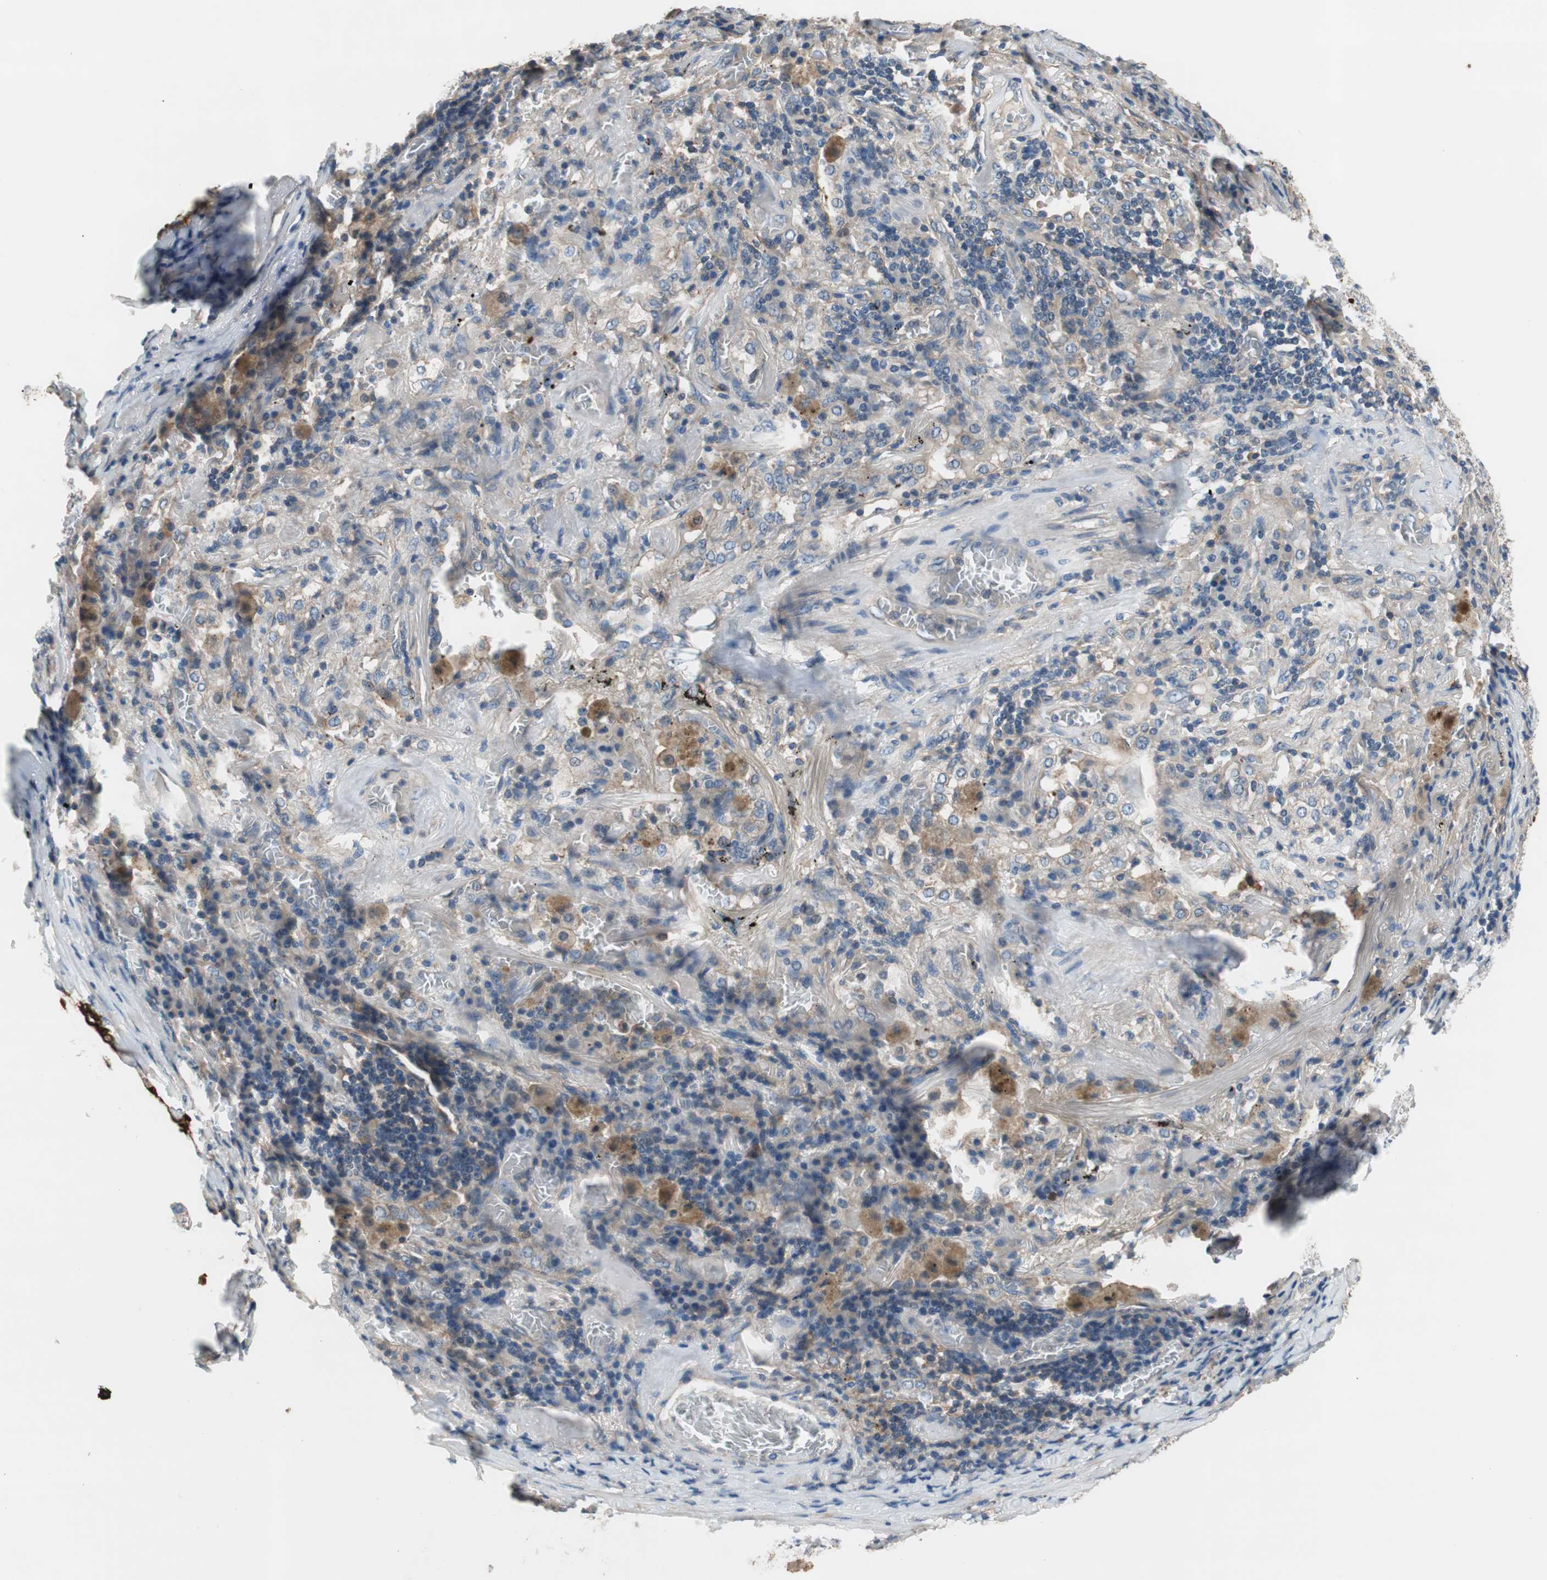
{"staining": {"intensity": "moderate", "quantity": "<25%", "location": "cytoplasmic/membranous"}, "tissue": "lung cancer", "cell_type": "Tumor cells", "image_type": "cancer", "snomed": [{"axis": "morphology", "description": "Squamous cell carcinoma, NOS"}, {"axis": "topography", "description": "Lung"}], "caption": "High-power microscopy captured an immunohistochemistry histopathology image of lung cancer, revealing moderate cytoplasmic/membranous expression in approximately <25% of tumor cells.", "gene": "CALML3", "patient": {"sex": "male", "age": 57}}